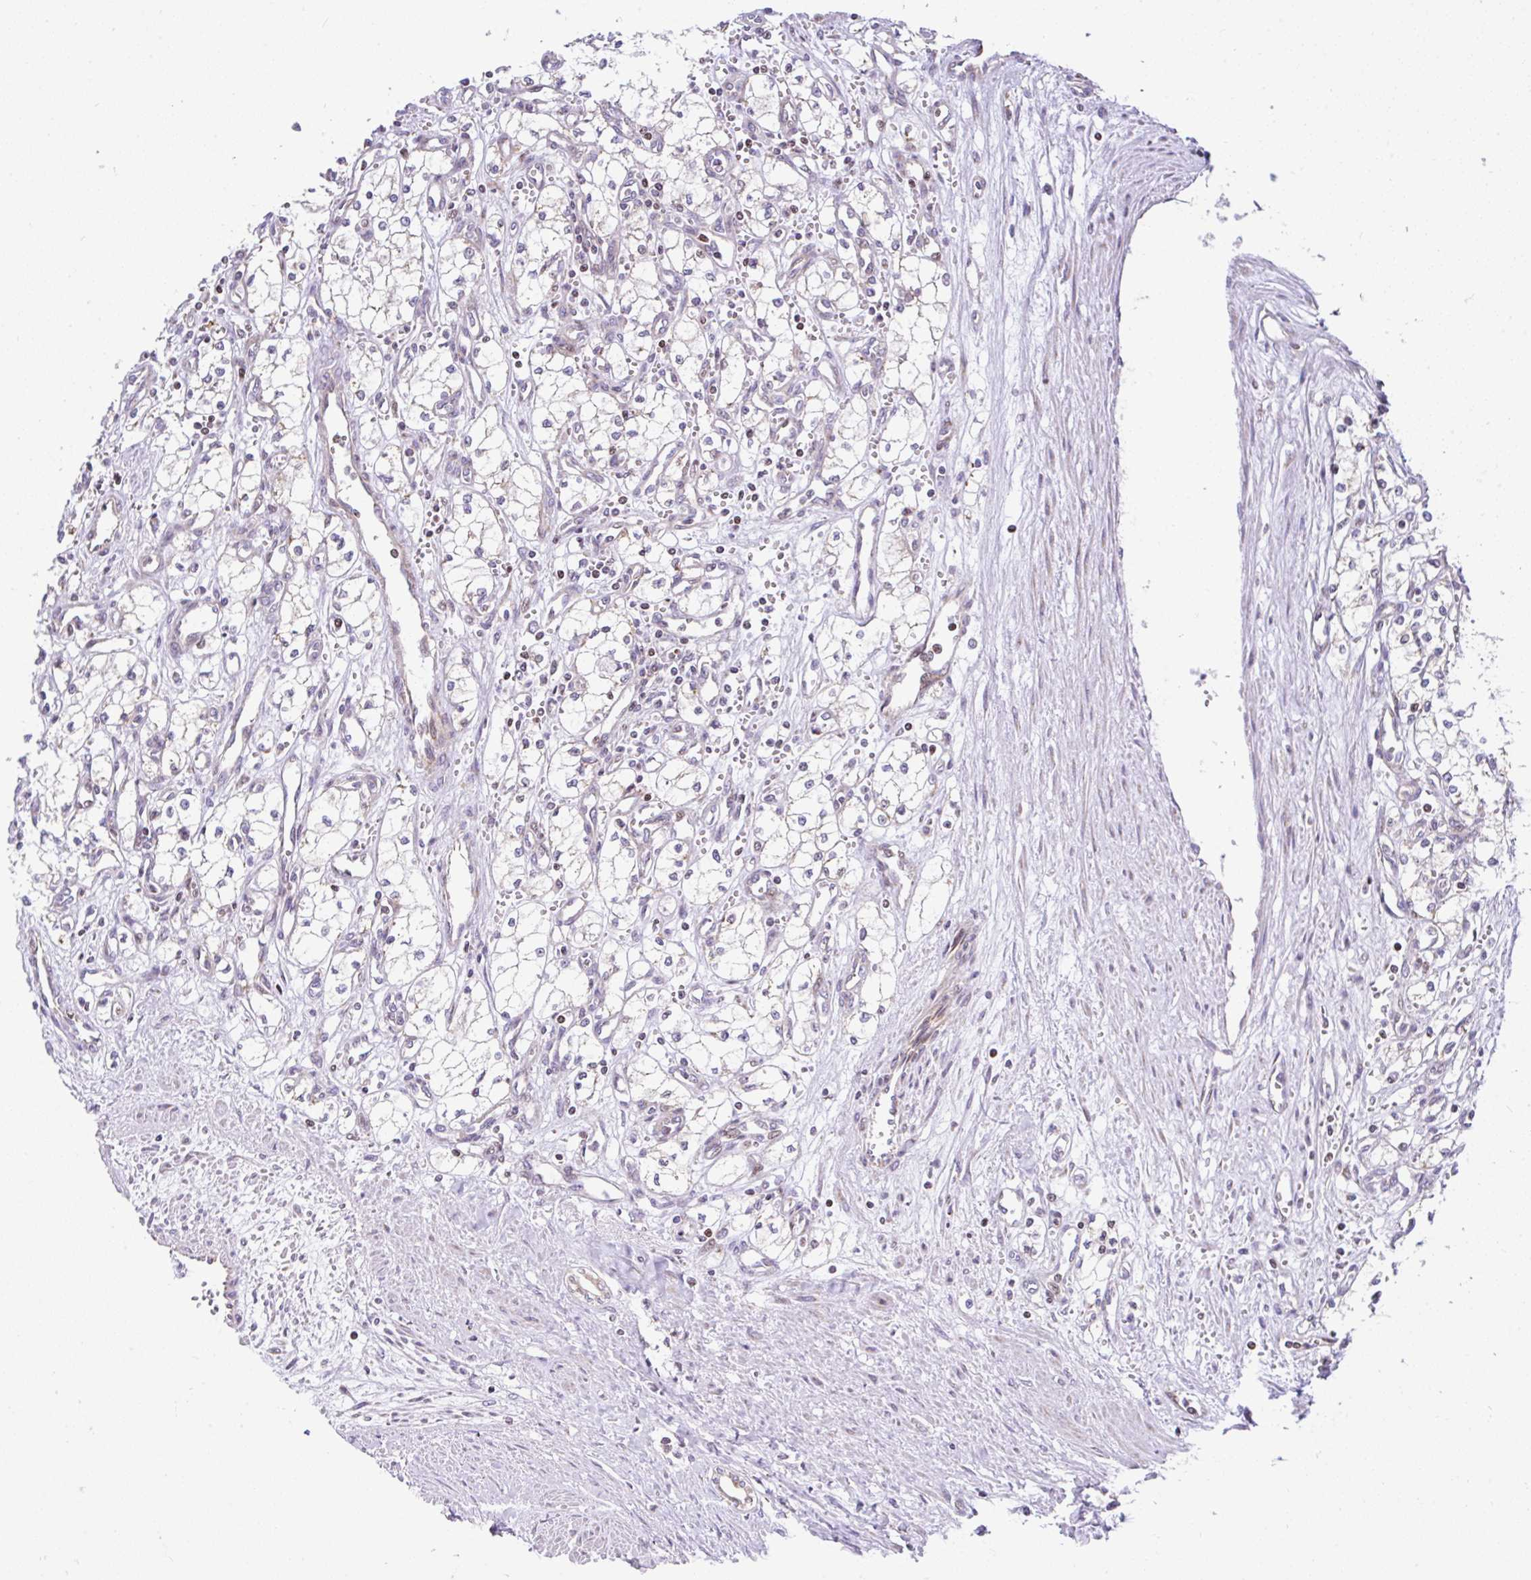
{"staining": {"intensity": "negative", "quantity": "none", "location": "none"}, "tissue": "renal cancer", "cell_type": "Tumor cells", "image_type": "cancer", "snomed": [{"axis": "morphology", "description": "Adenocarcinoma, NOS"}, {"axis": "topography", "description": "Kidney"}], "caption": "Photomicrograph shows no protein expression in tumor cells of renal cancer (adenocarcinoma) tissue.", "gene": "FIGNL1", "patient": {"sex": "male", "age": 59}}